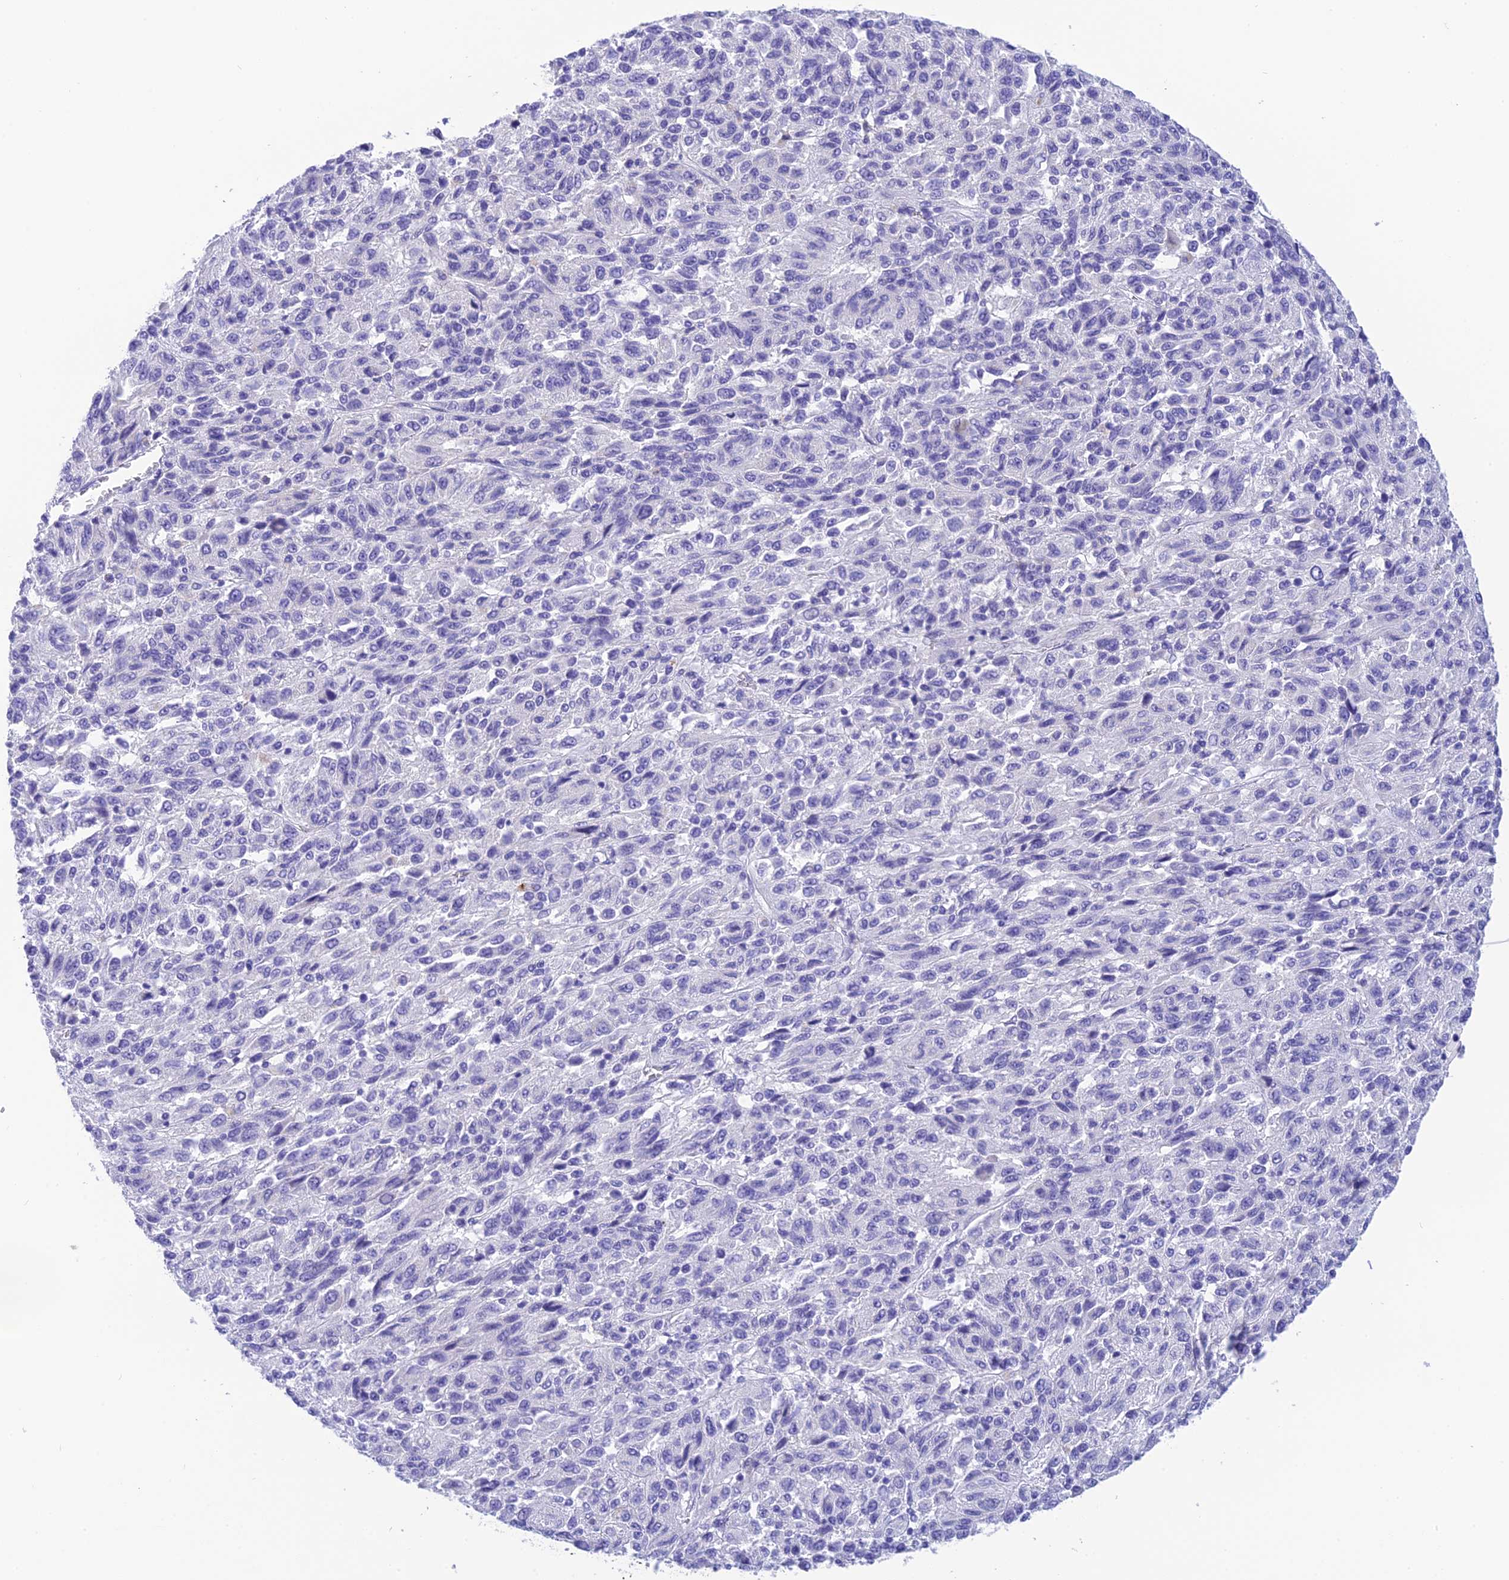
{"staining": {"intensity": "negative", "quantity": "none", "location": "none"}, "tissue": "melanoma", "cell_type": "Tumor cells", "image_type": "cancer", "snomed": [{"axis": "morphology", "description": "Malignant melanoma, Metastatic site"}, {"axis": "topography", "description": "Lung"}], "caption": "IHC histopathology image of neoplastic tissue: melanoma stained with DAB (3,3'-diaminobenzidine) shows no significant protein staining in tumor cells. (Brightfield microscopy of DAB IHC at high magnification).", "gene": "KDELR3", "patient": {"sex": "male", "age": 64}}